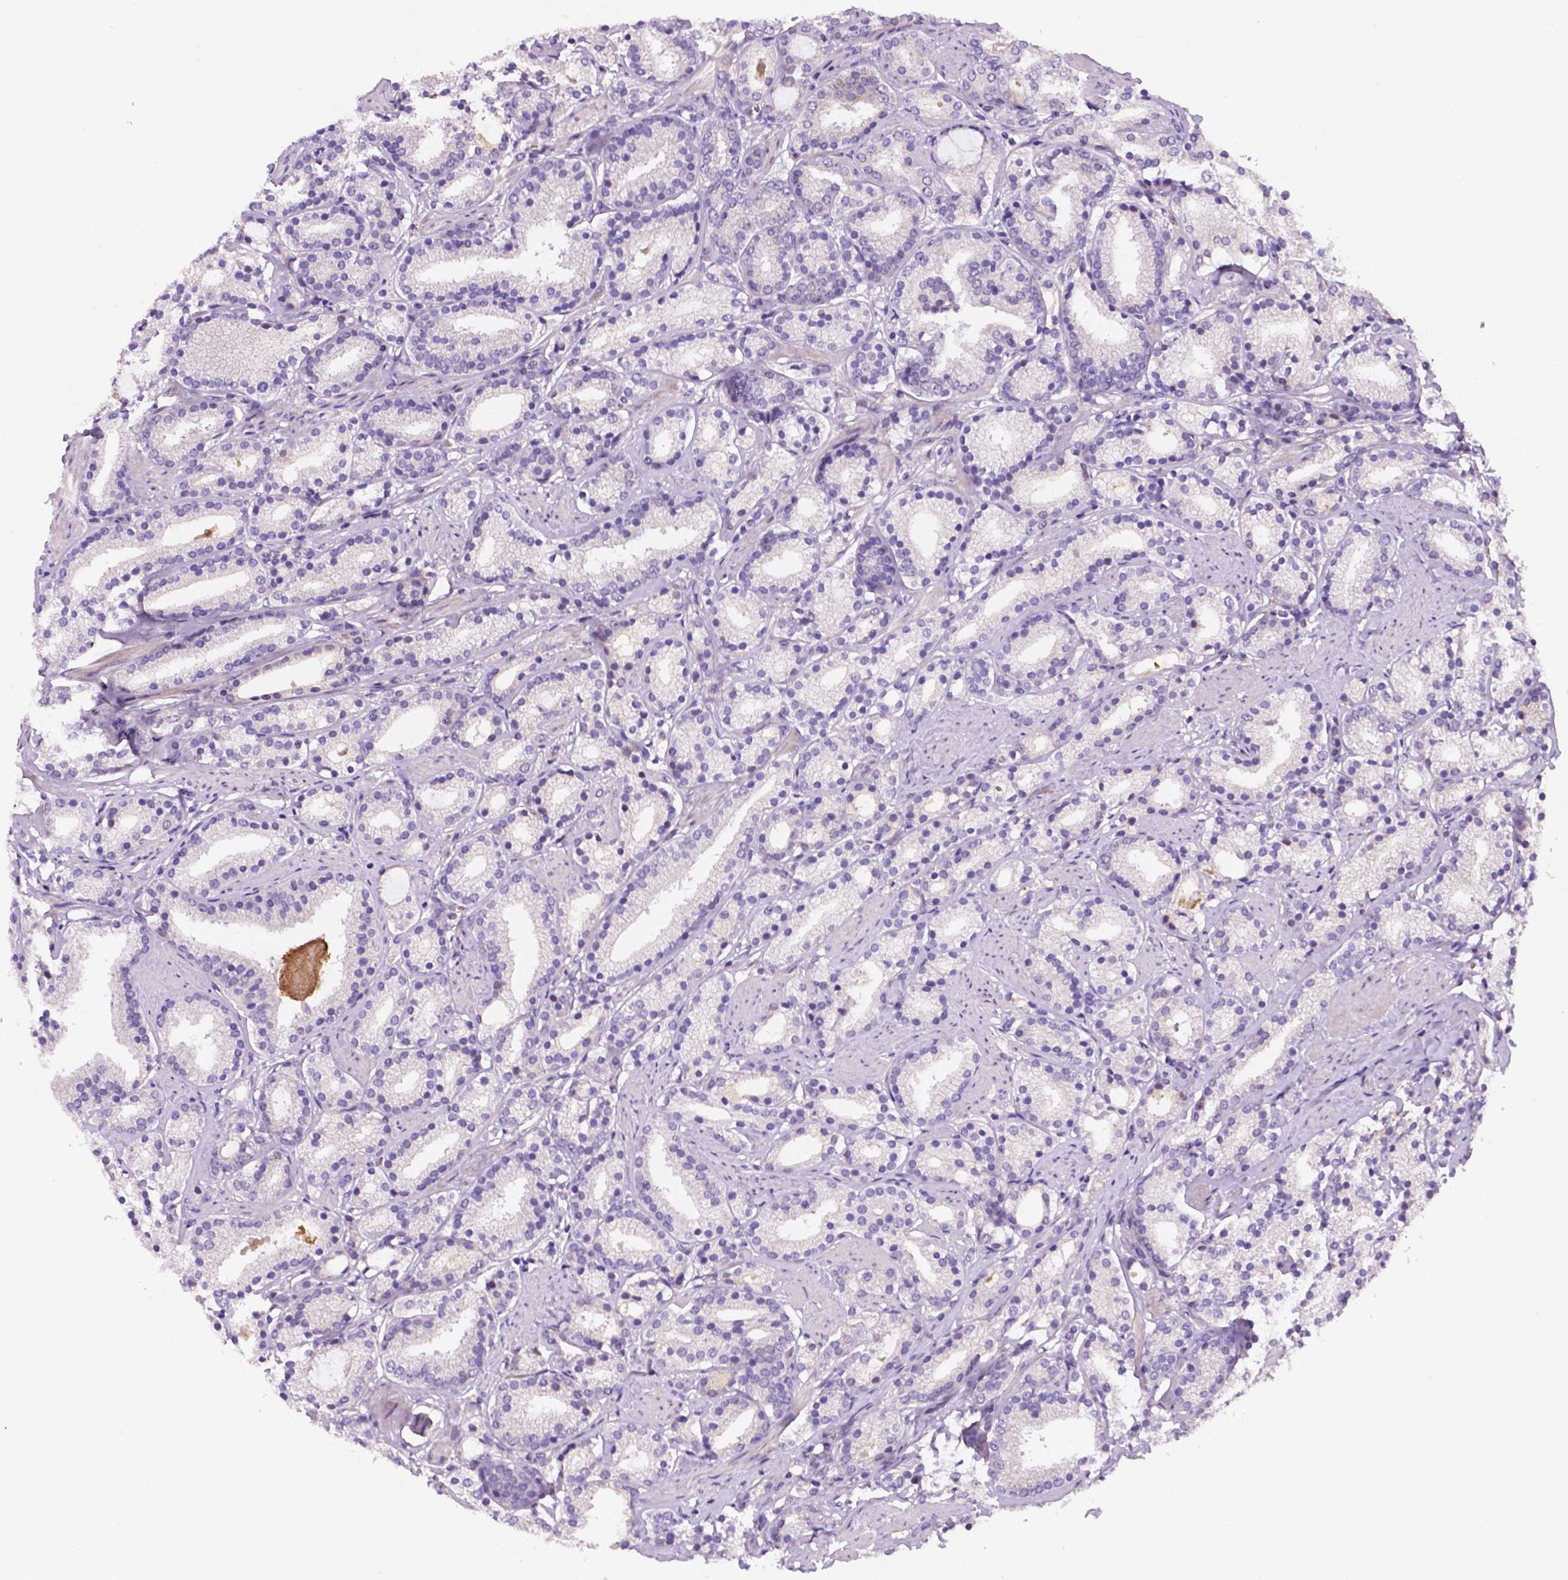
{"staining": {"intensity": "negative", "quantity": "none", "location": "none"}, "tissue": "prostate cancer", "cell_type": "Tumor cells", "image_type": "cancer", "snomed": [{"axis": "morphology", "description": "Adenocarcinoma, High grade"}, {"axis": "topography", "description": "Prostate"}], "caption": "The histopathology image reveals no staining of tumor cells in prostate cancer.", "gene": "TM4SF20", "patient": {"sex": "male", "age": 63}}